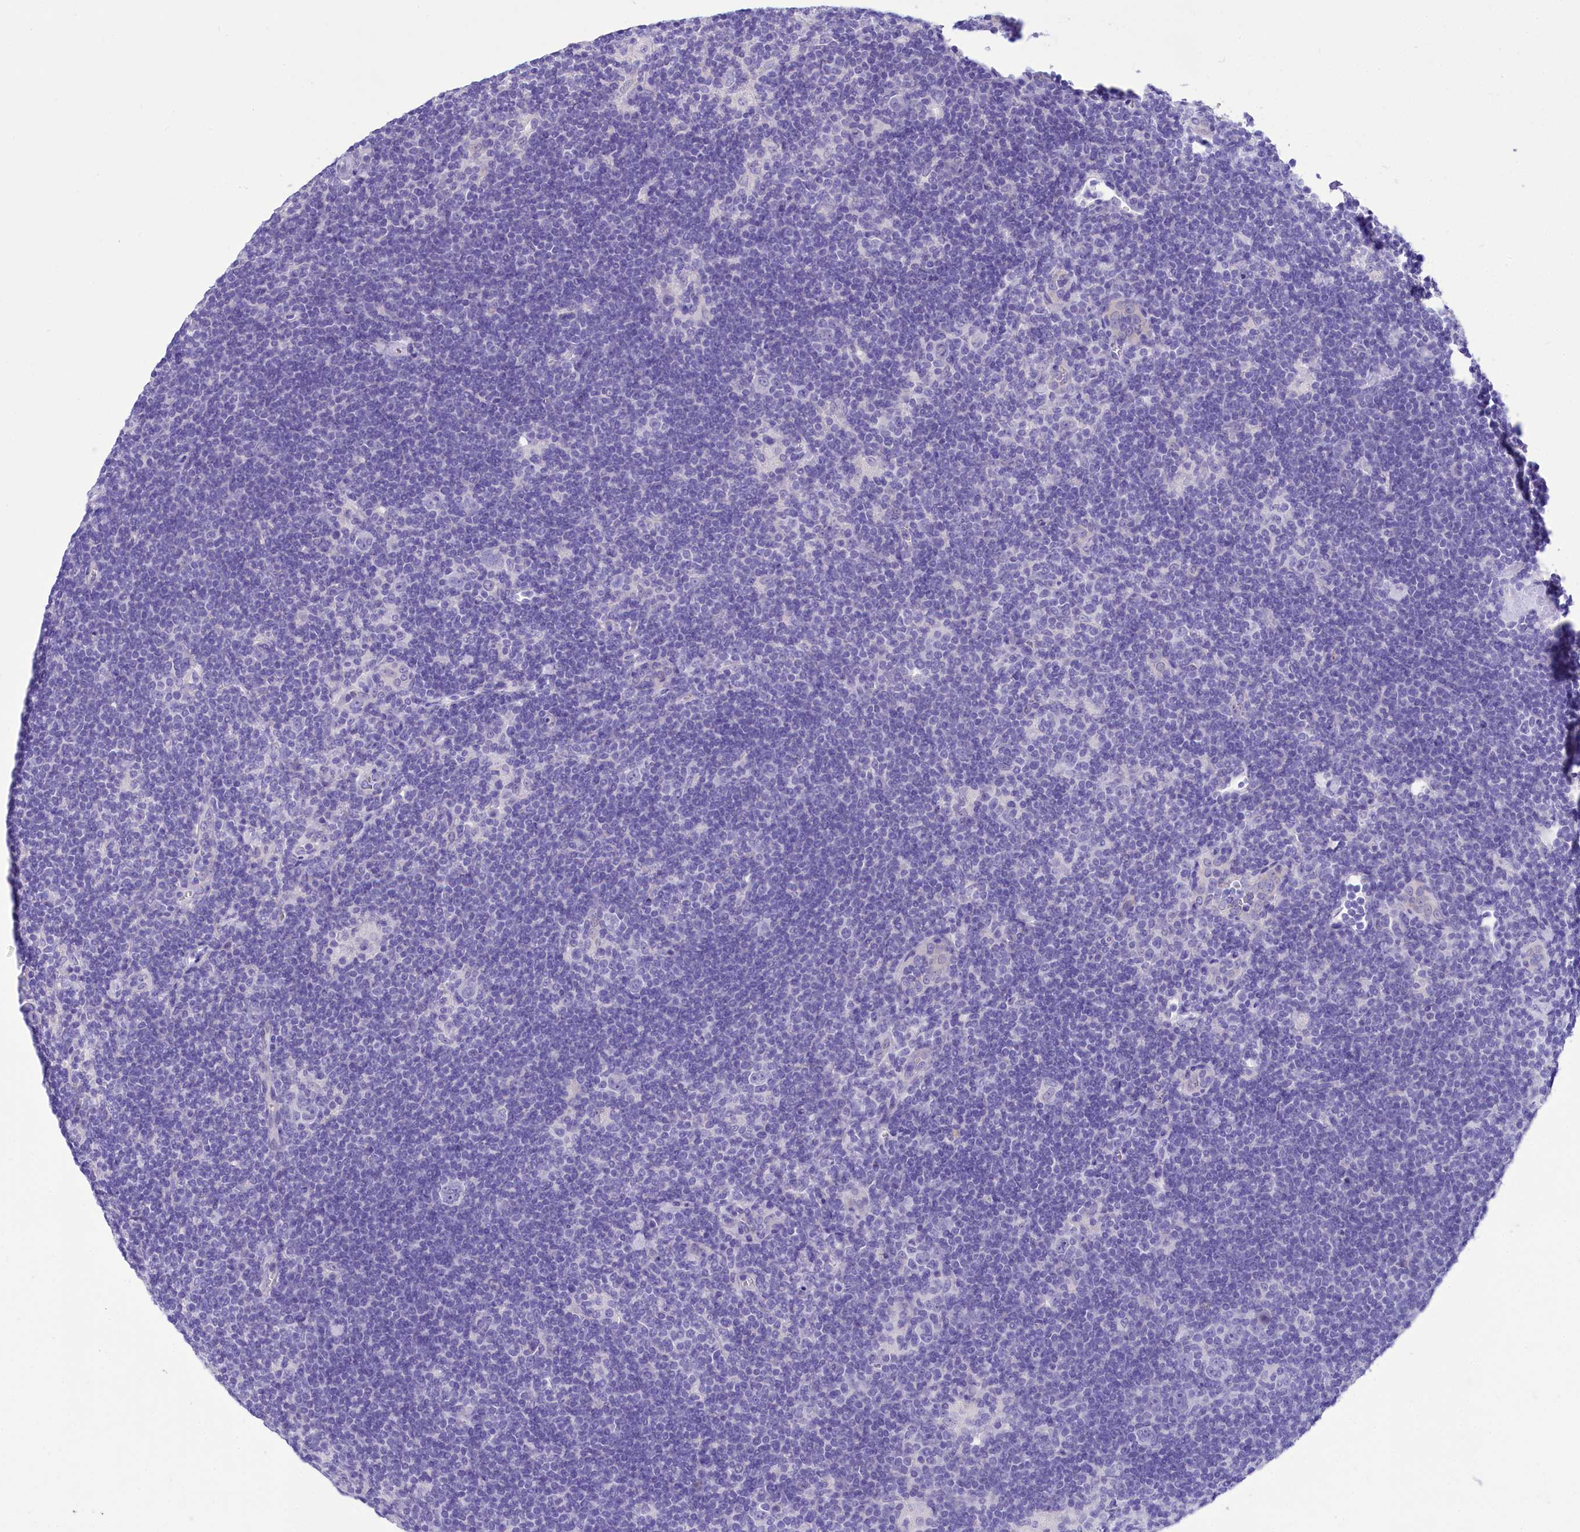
{"staining": {"intensity": "negative", "quantity": "none", "location": "none"}, "tissue": "lymphoma", "cell_type": "Tumor cells", "image_type": "cancer", "snomed": [{"axis": "morphology", "description": "Hodgkin's disease, NOS"}, {"axis": "topography", "description": "Lymph node"}], "caption": "Protein analysis of Hodgkin's disease demonstrates no significant expression in tumor cells.", "gene": "TTC36", "patient": {"sex": "female", "age": 57}}